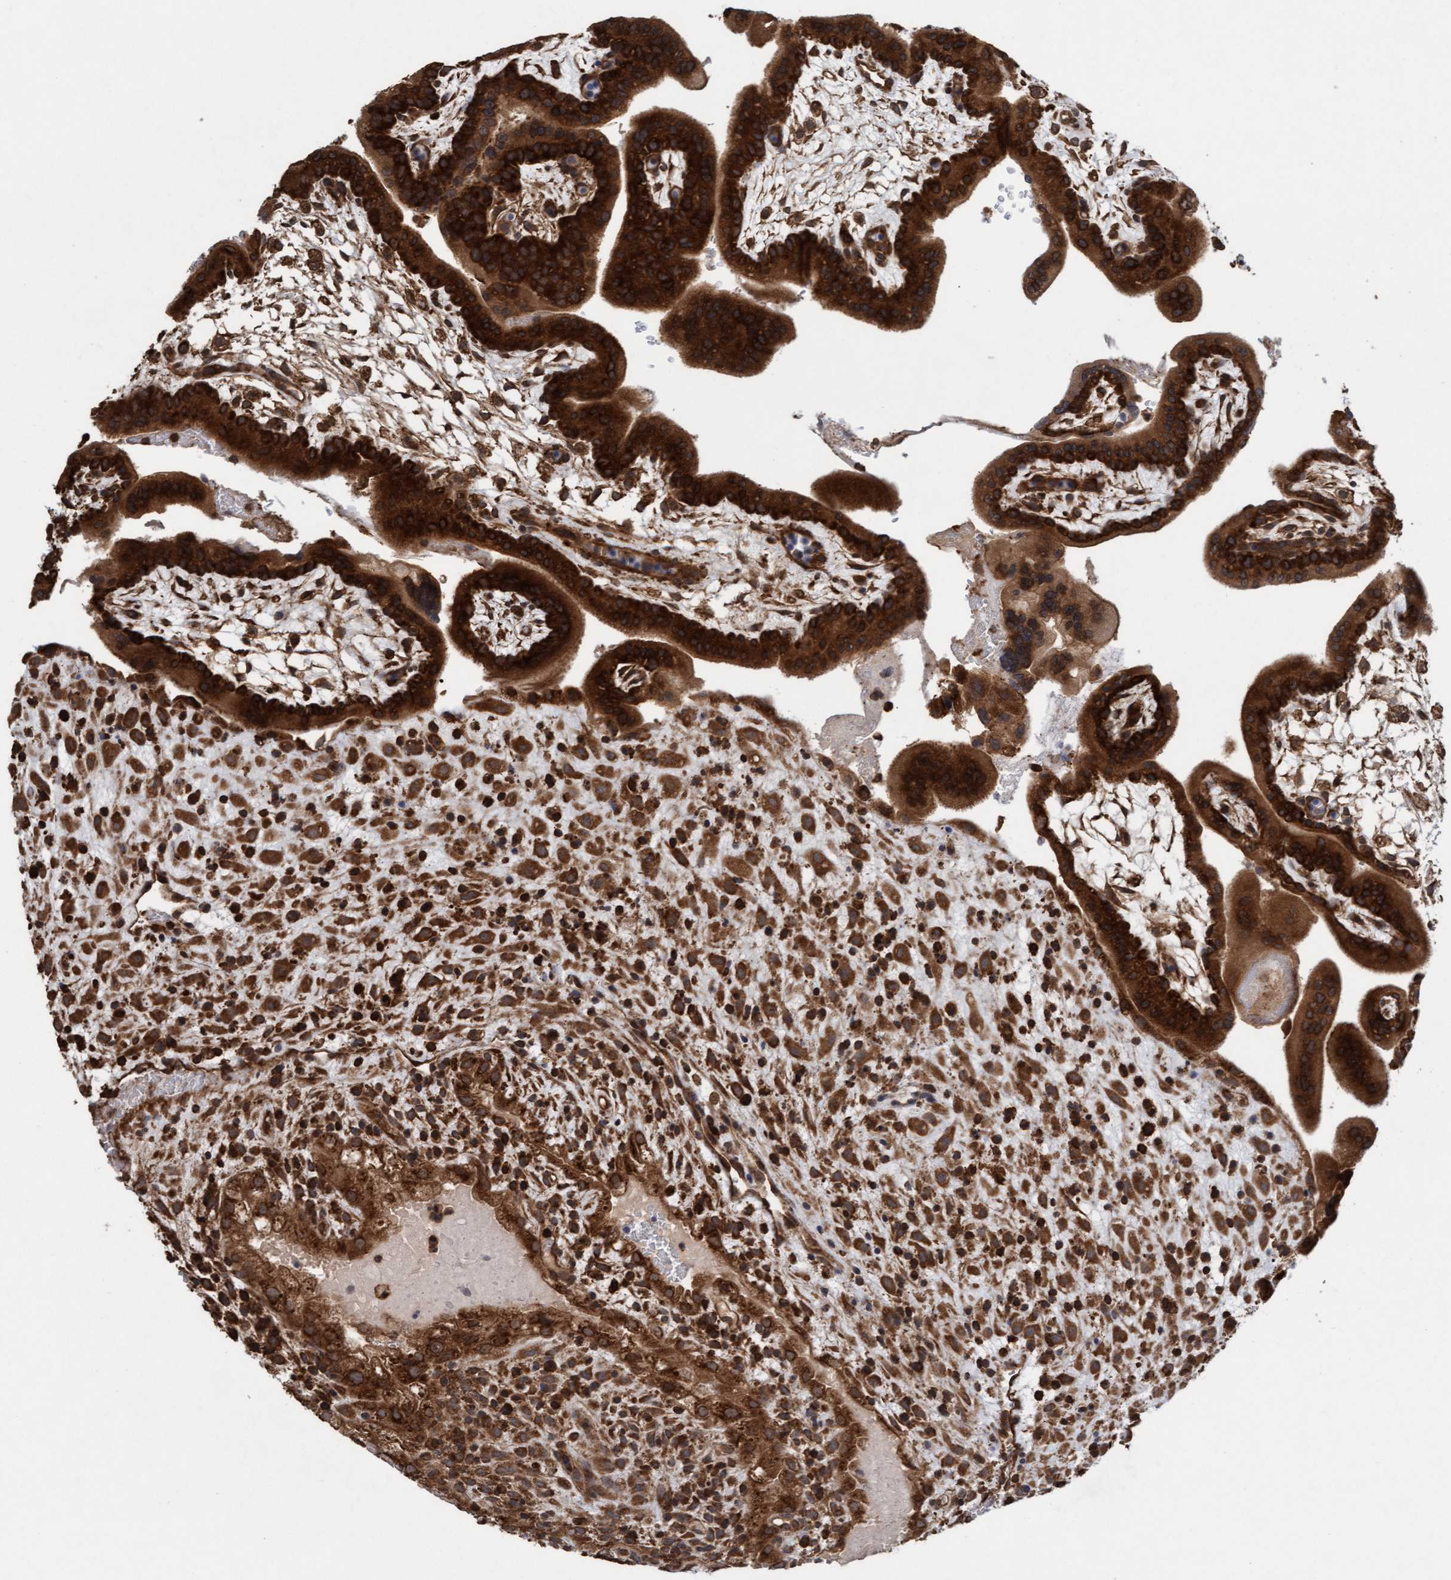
{"staining": {"intensity": "strong", "quantity": ">75%", "location": "cytoplasmic/membranous"}, "tissue": "placenta", "cell_type": "Decidual cells", "image_type": "normal", "snomed": [{"axis": "morphology", "description": "Normal tissue, NOS"}, {"axis": "topography", "description": "Placenta"}], "caption": "This histopathology image shows unremarkable placenta stained with IHC to label a protein in brown. The cytoplasmic/membranous of decidual cells show strong positivity for the protein. Nuclei are counter-stained blue.", "gene": "FXR2", "patient": {"sex": "female", "age": 35}}